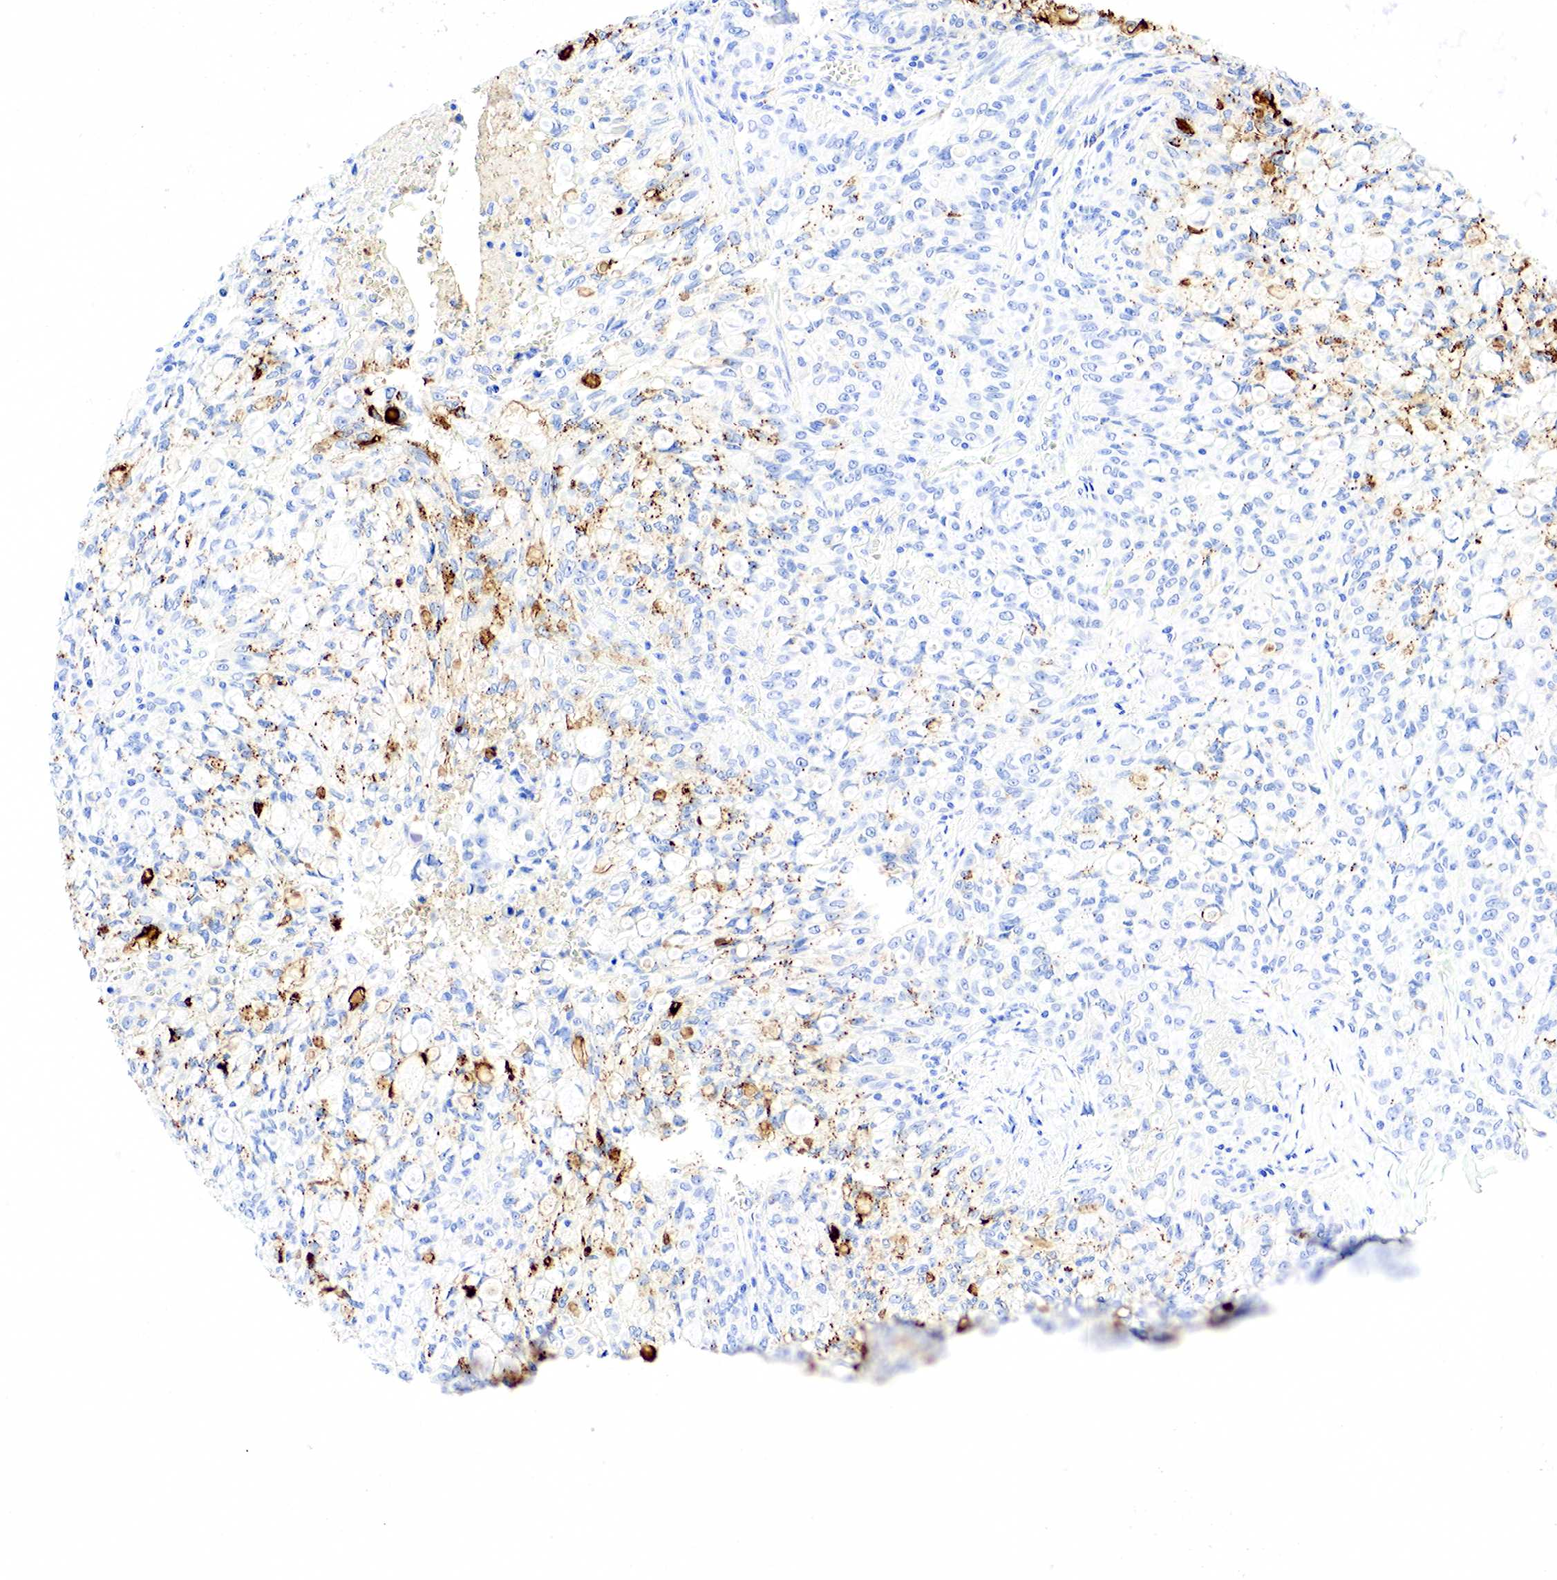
{"staining": {"intensity": "moderate", "quantity": "25%-75%", "location": "cytoplasmic/membranous"}, "tissue": "lung cancer", "cell_type": "Tumor cells", "image_type": "cancer", "snomed": [{"axis": "morphology", "description": "Adenocarcinoma, NOS"}, {"axis": "topography", "description": "Lung"}], "caption": "A high-resolution image shows IHC staining of adenocarcinoma (lung), which shows moderate cytoplasmic/membranous staining in about 25%-75% of tumor cells.", "gene": "FUT4", "patient": {"sex": "female", "age": 44}}